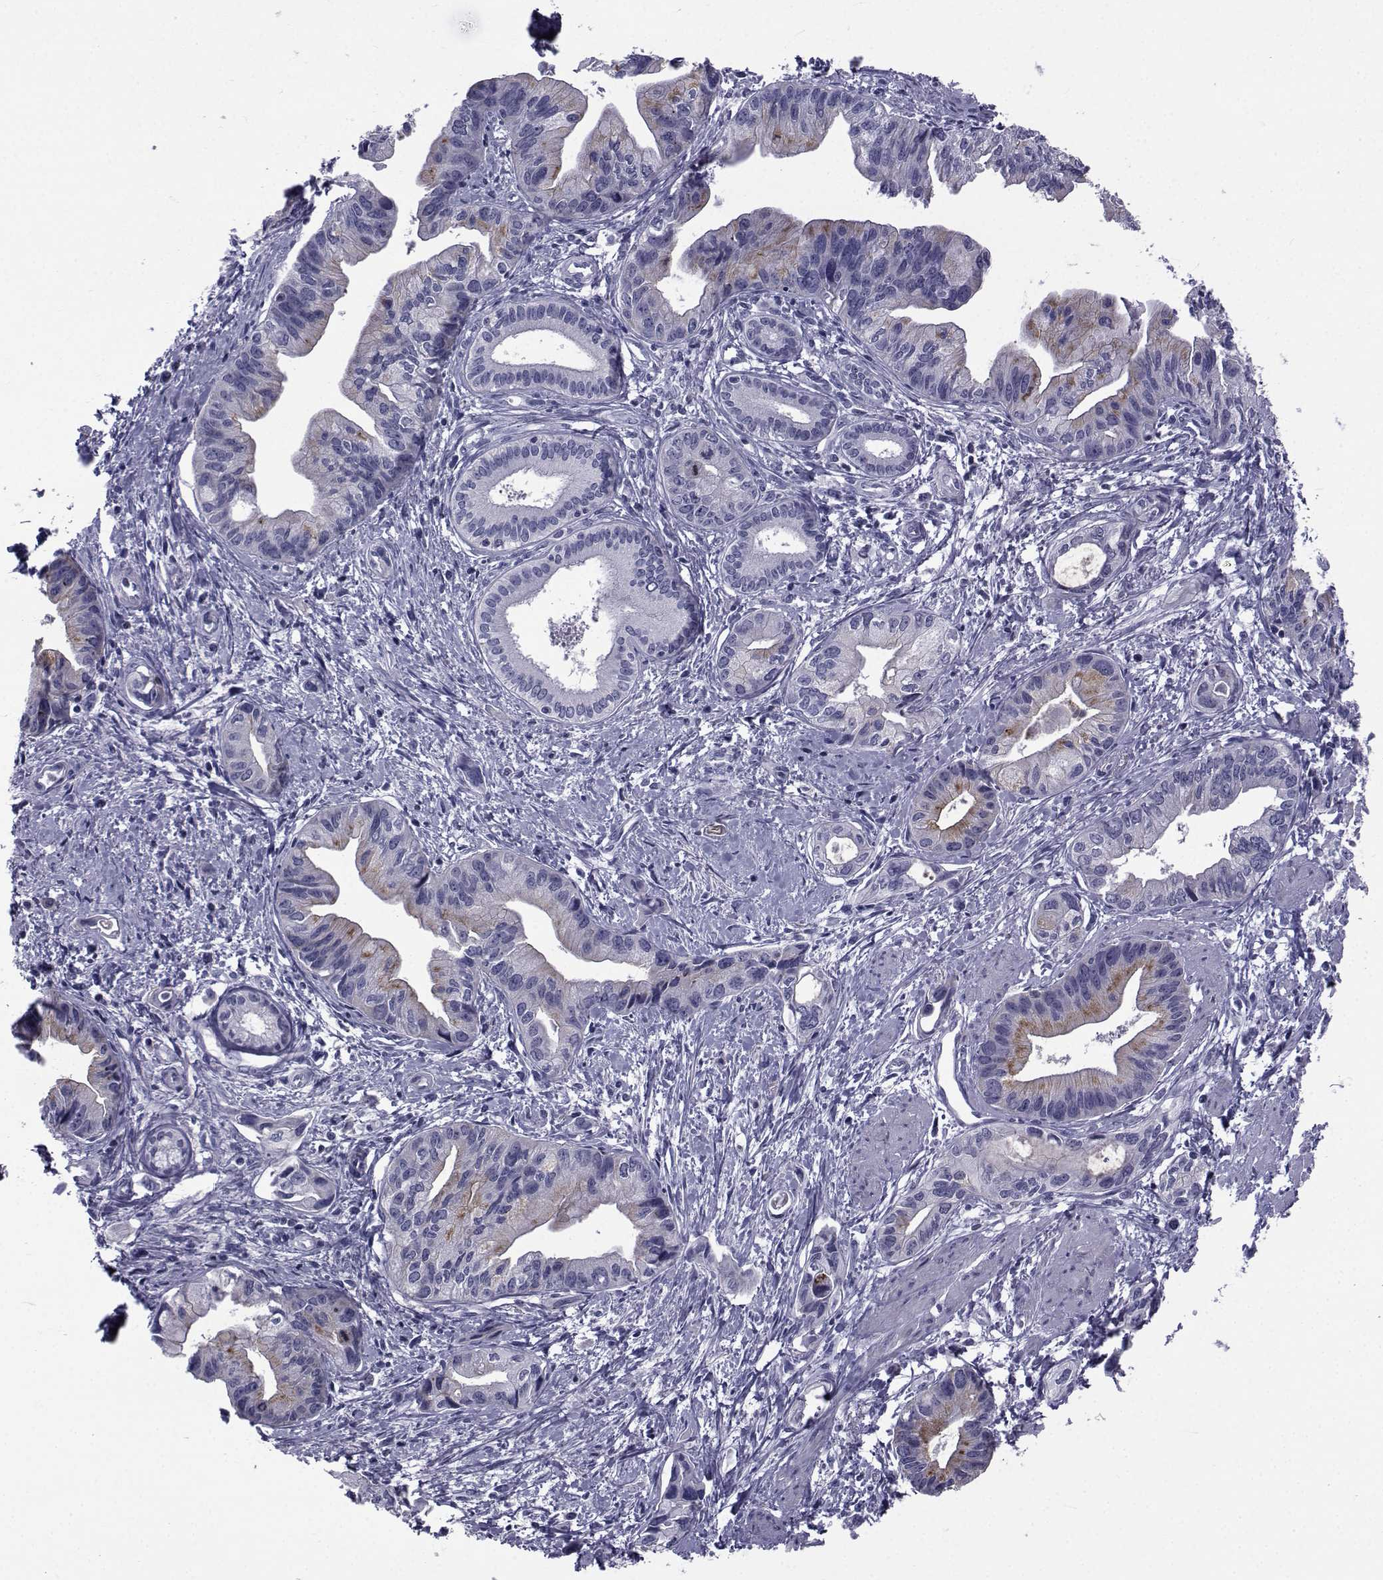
{"staining": {"intensity": "moderate", "quantity": "25%-75%", "location": "cytoplasmic/membranous"}, "tissue": "pancreatic cancer", "cell_type": "Tumor cells", "image_type": "cancer", "snomed": [{"axis": "morphology", "description": "Adenocarcinoma, NOS"}, {"axis": "topography", "description": "Pancreas"}], "caption": "Immunohistochemical staining of pancreatic cancer shows medium levels of moderate cytoplasmic/membranous protein staining in about 25%-75% of tumor cells.", "gene": "PDE6H", "patient": {"sex": "female", "age": 61}}